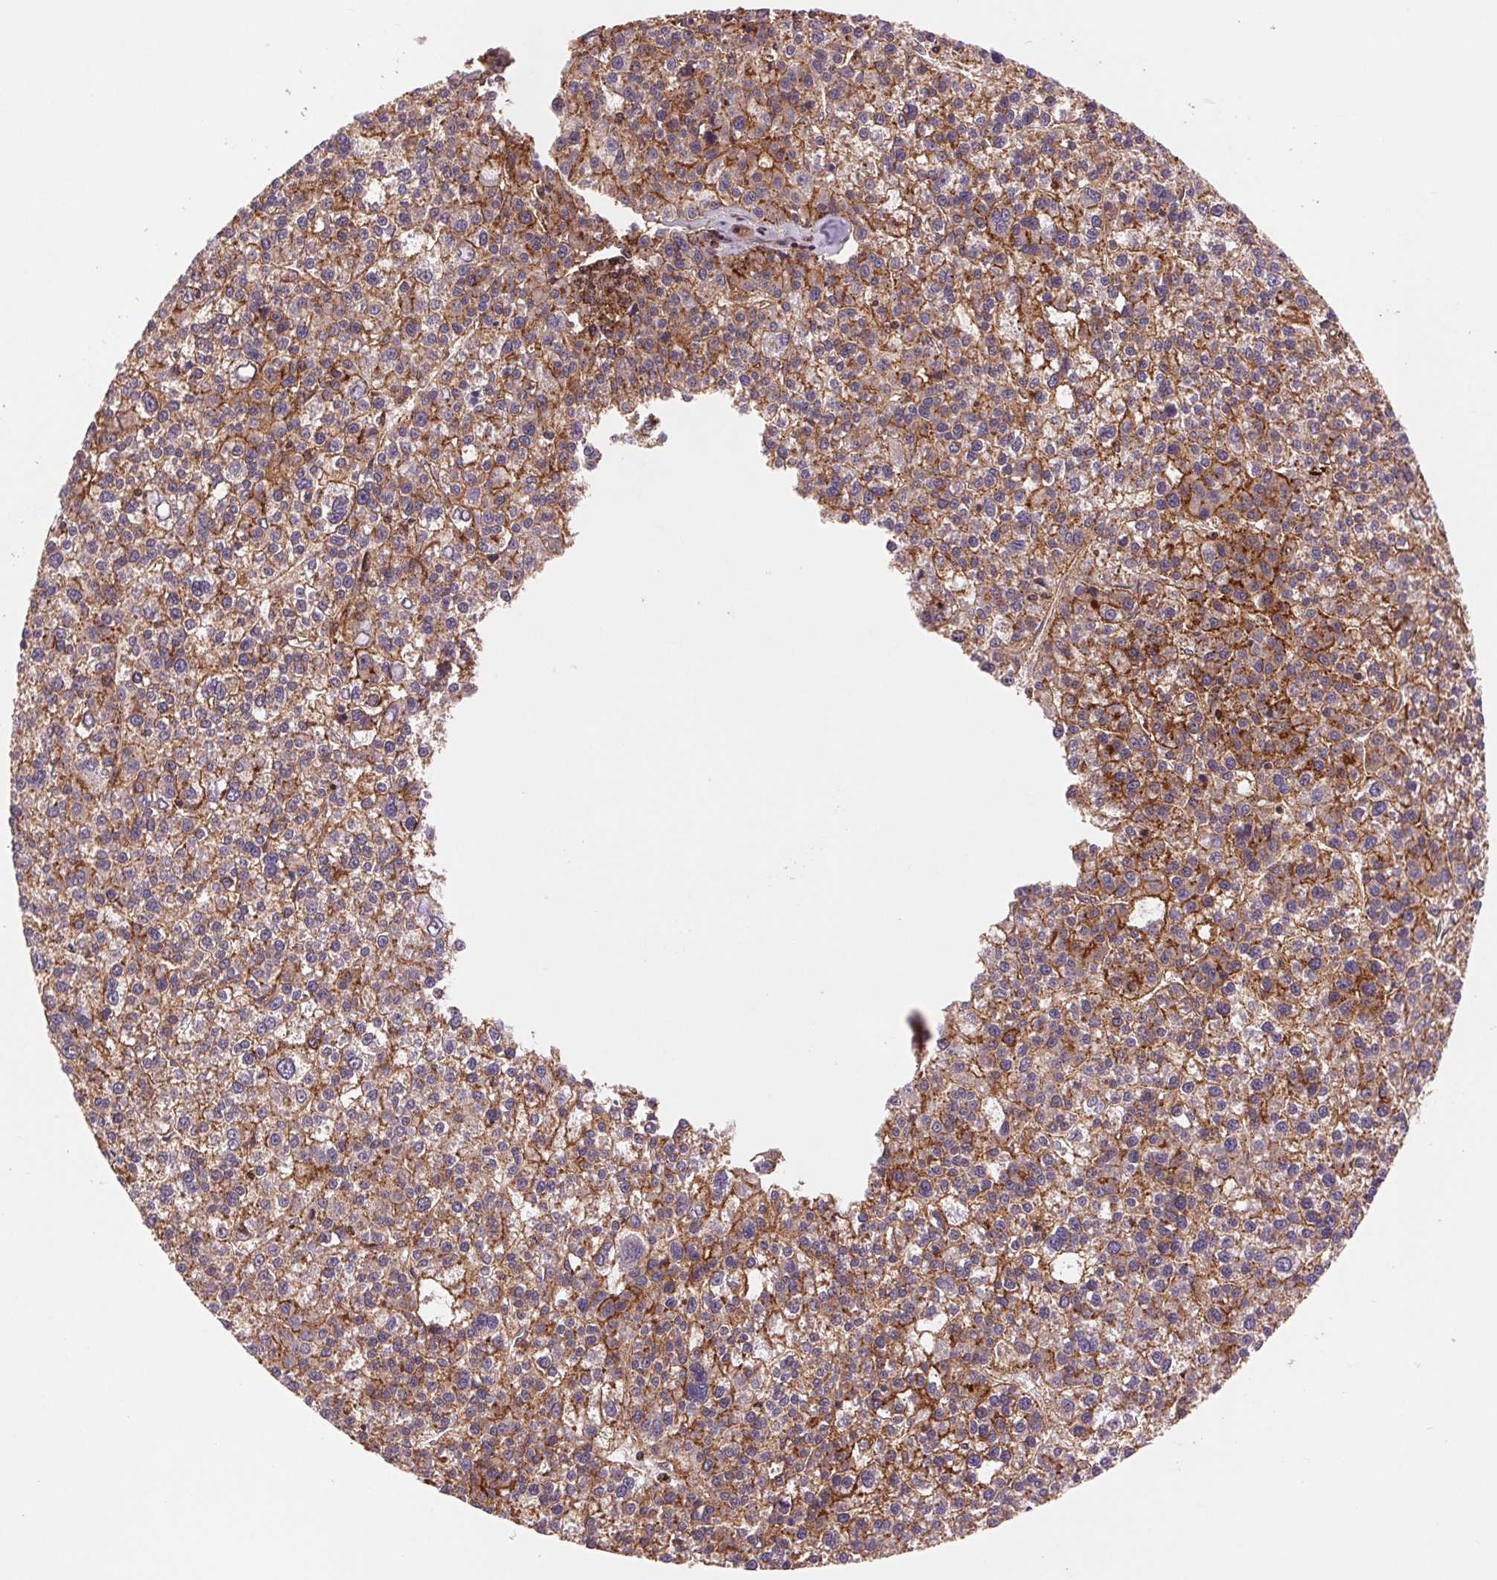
{"staining": {"intensity": "moderate", "quantity": ">75%", "location": "cytoplasmic/membranous"}, "tissue": "liver cancer", "cell_type": "Tumor cells", "image_type": "cancer", "snomed": [{"axis": "morphology", "description": "Carcinoma, Hepatocellular, NOS"}, {"axis": "topography", "description": "Liver"}], "caption": "DAB (3,3'-diaminobenzidine) immunohistochemical staining of human liver hepatocellular carcinoma demonstrates moderate cytoplasmic/membranous protein staining in about >75% of tumor cells.", "gene": "CHMP4B", "patient": {"sex": "female", "age": 58}}